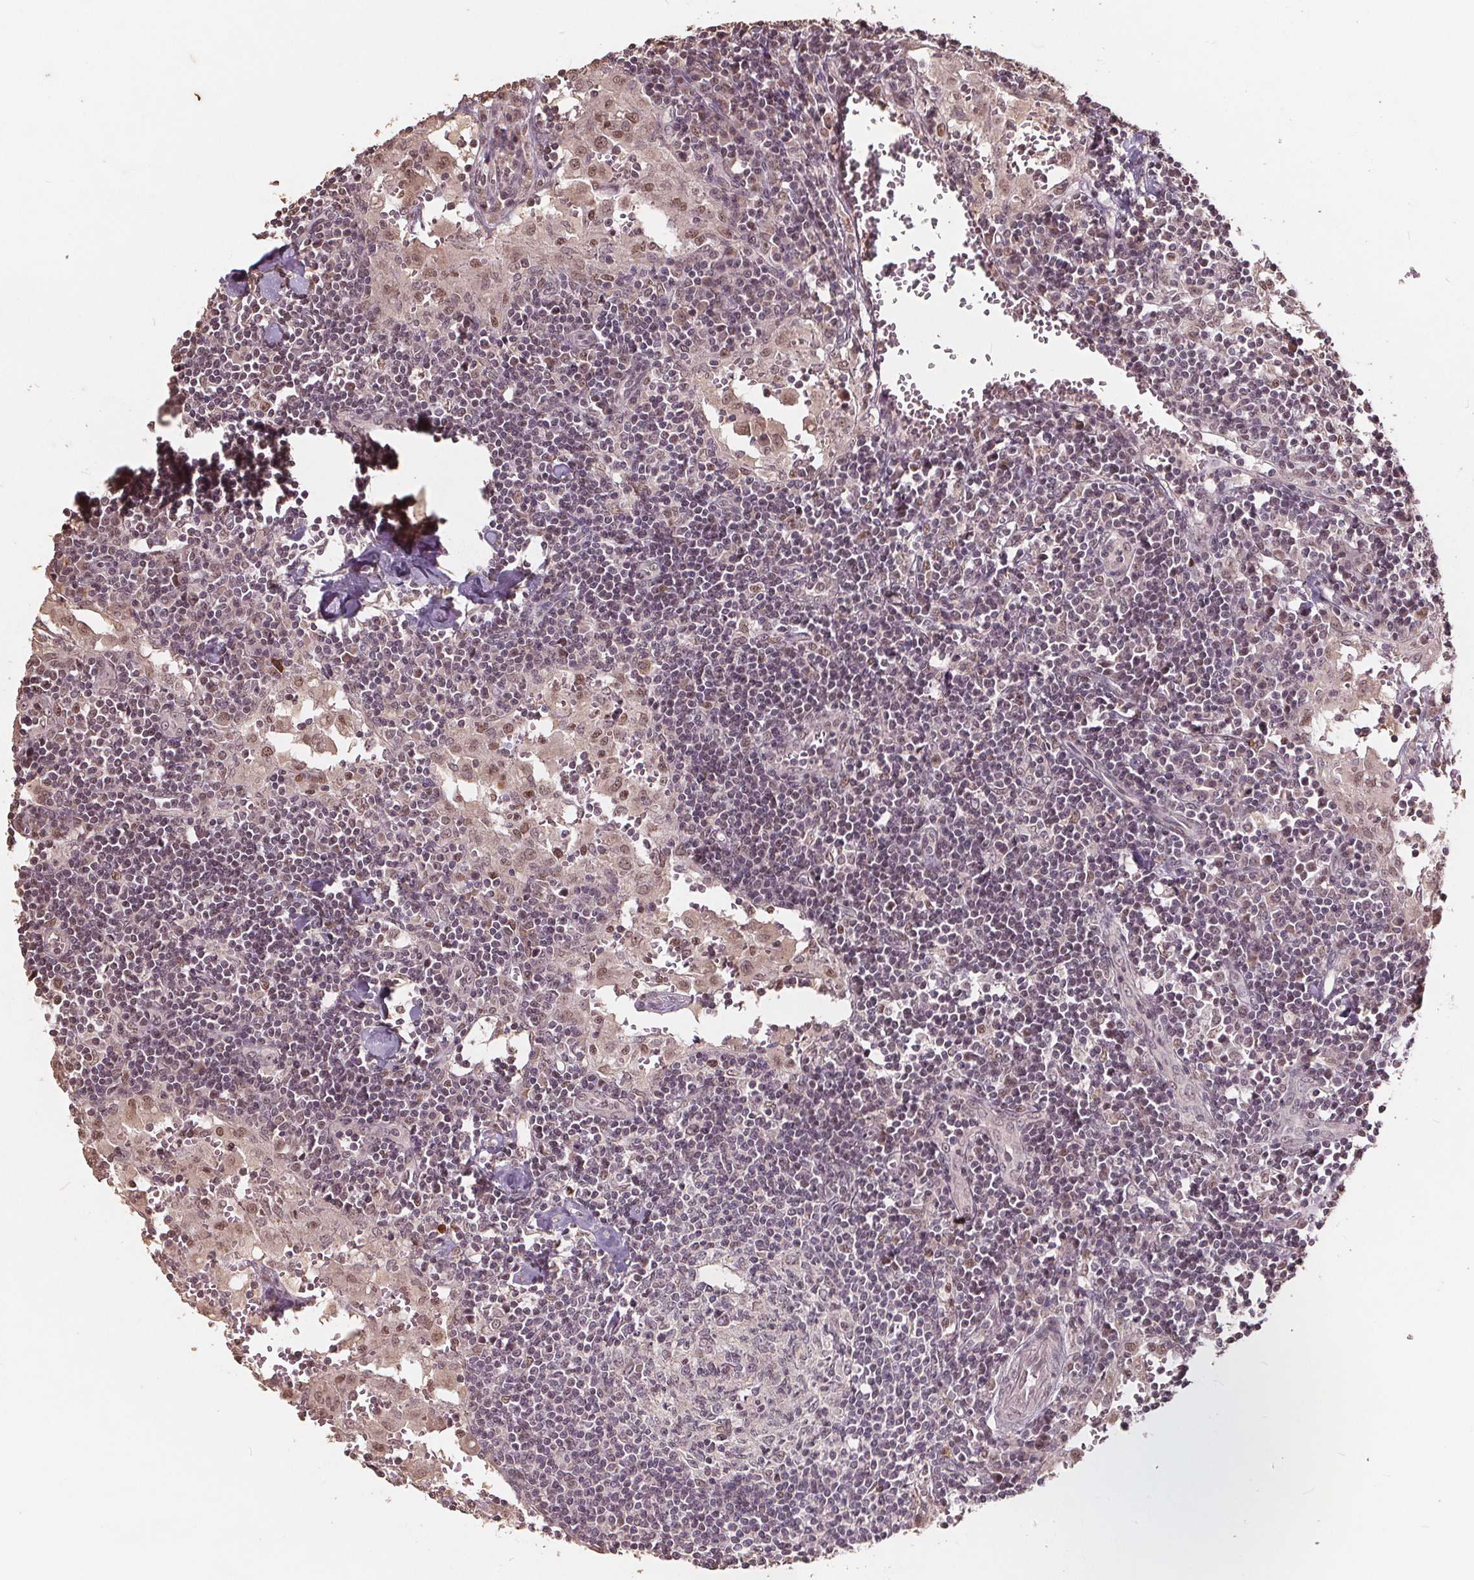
{"staining": {"intensity": "moderate", "quantity": "<25%", "location": "nuclear"}, "tissue": "lymph node", "cell_type": "Germinal center cells", "image_type": "normal", "snomed": [{"axis": "morphology", "description": "Normal tissue, NOS"}, {"axis": "topography", "description": "Lymph node"}], "caption": "Protein staining of benign lymph node reveals moderate nuclear expression in about <25% of germinal center cells.", "gene": "DNMT3B", "patient": {"sex": "male", "age": 55}}